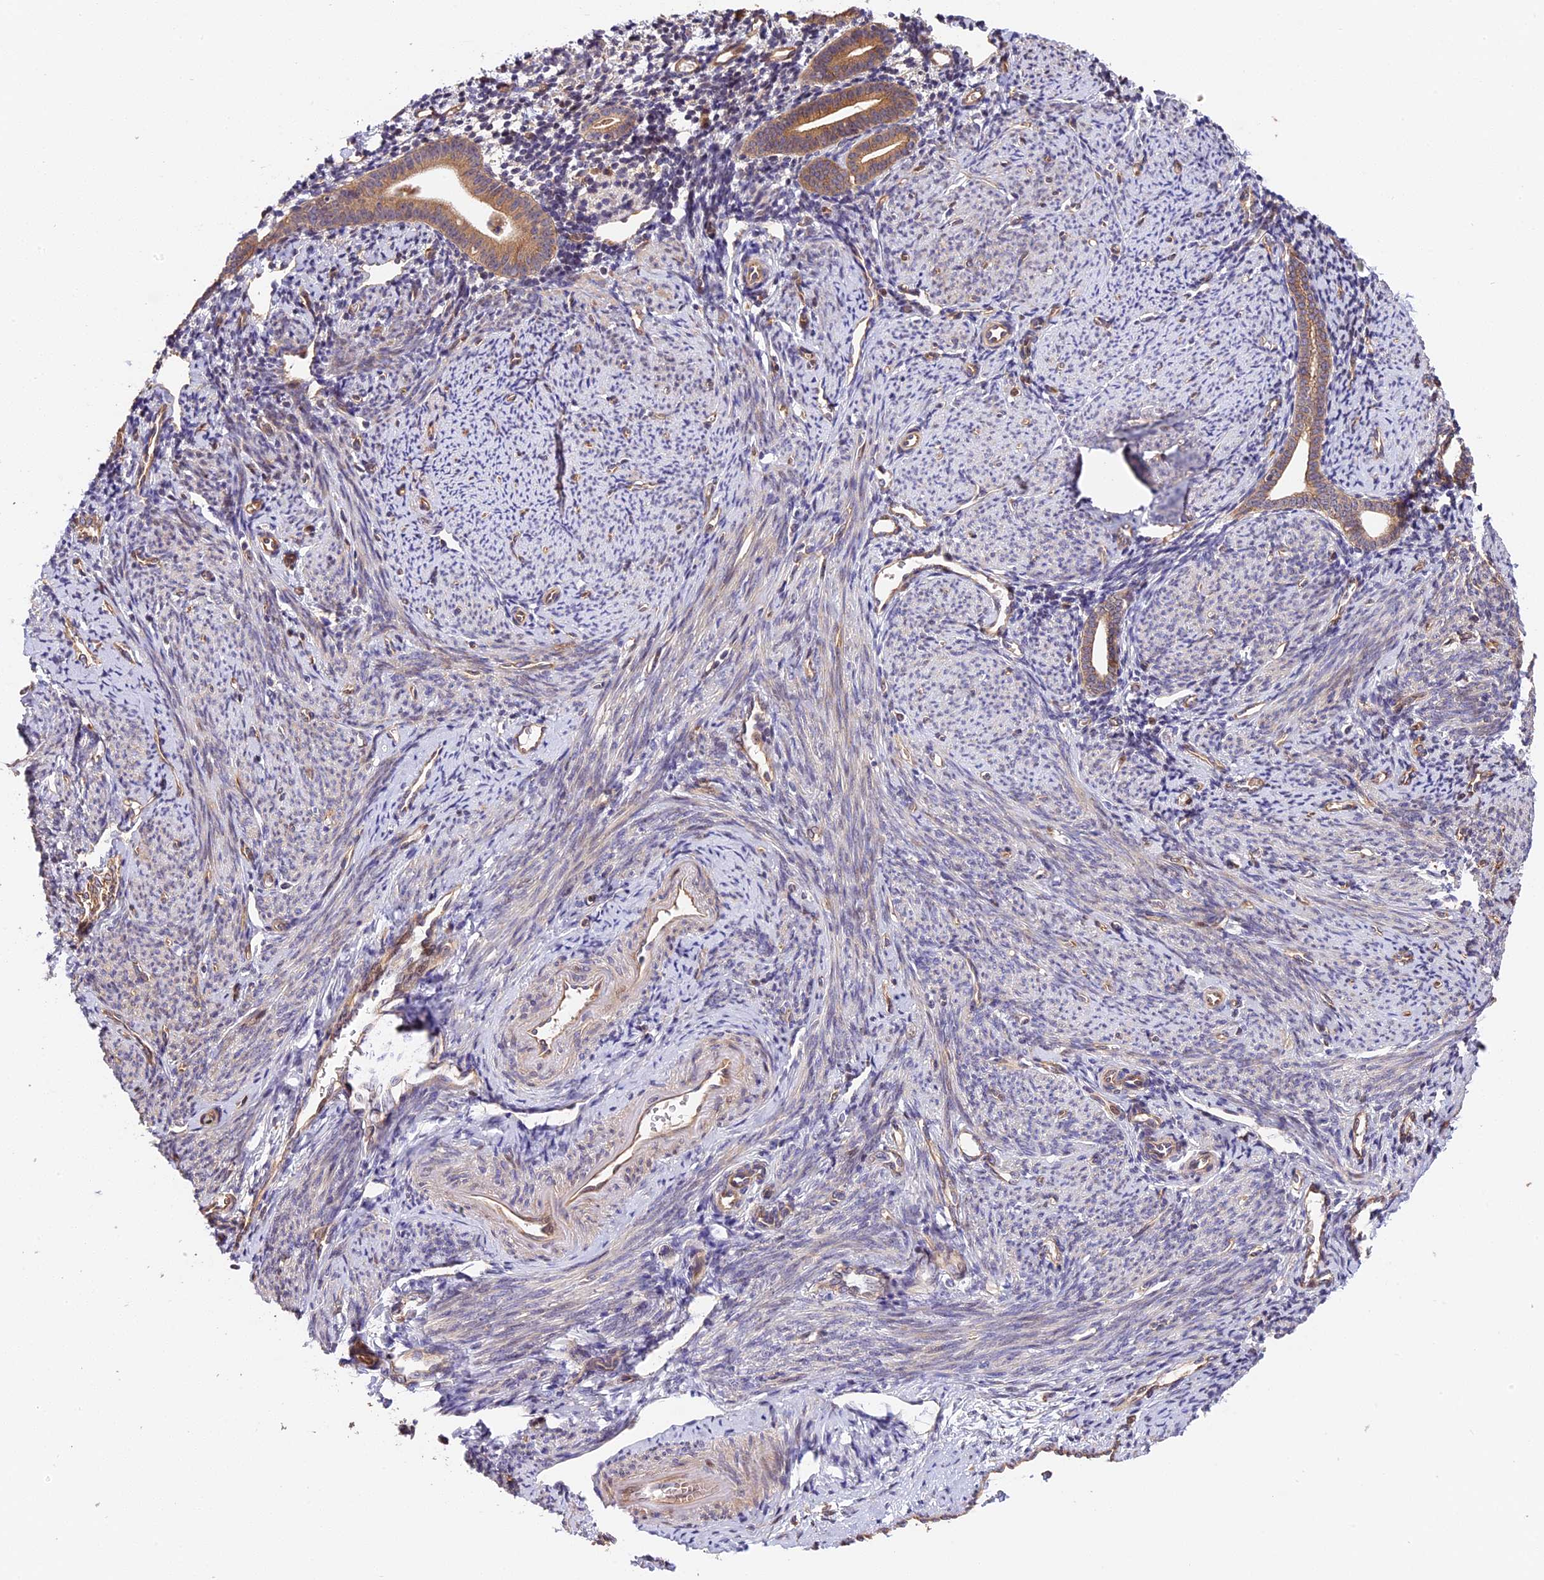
{"staining": {"intensity": "negative", "quantity": "none", "location": "none"}, "tissue": "endometrium", "cell_type": "Cells in endometrial stroma", "image_type": "normal", "snomed": [{"axis": "morphology", "description": "Normal tissue, NOS"}, {"axis": "topography", "description": "Endometrium"}], "caption": "Normal endometrium was stained to show a protein in brown. There is no significant staining in cells in endometrial stroma. (Stains: DAB (3,3'-diaminobenzidine) IHC with hematoxylin counter stain, Microscopy: brightfield microscopy at high magnification).", "gene": "PPP1R37", "patient": {"sex": "female", "age": 56}}